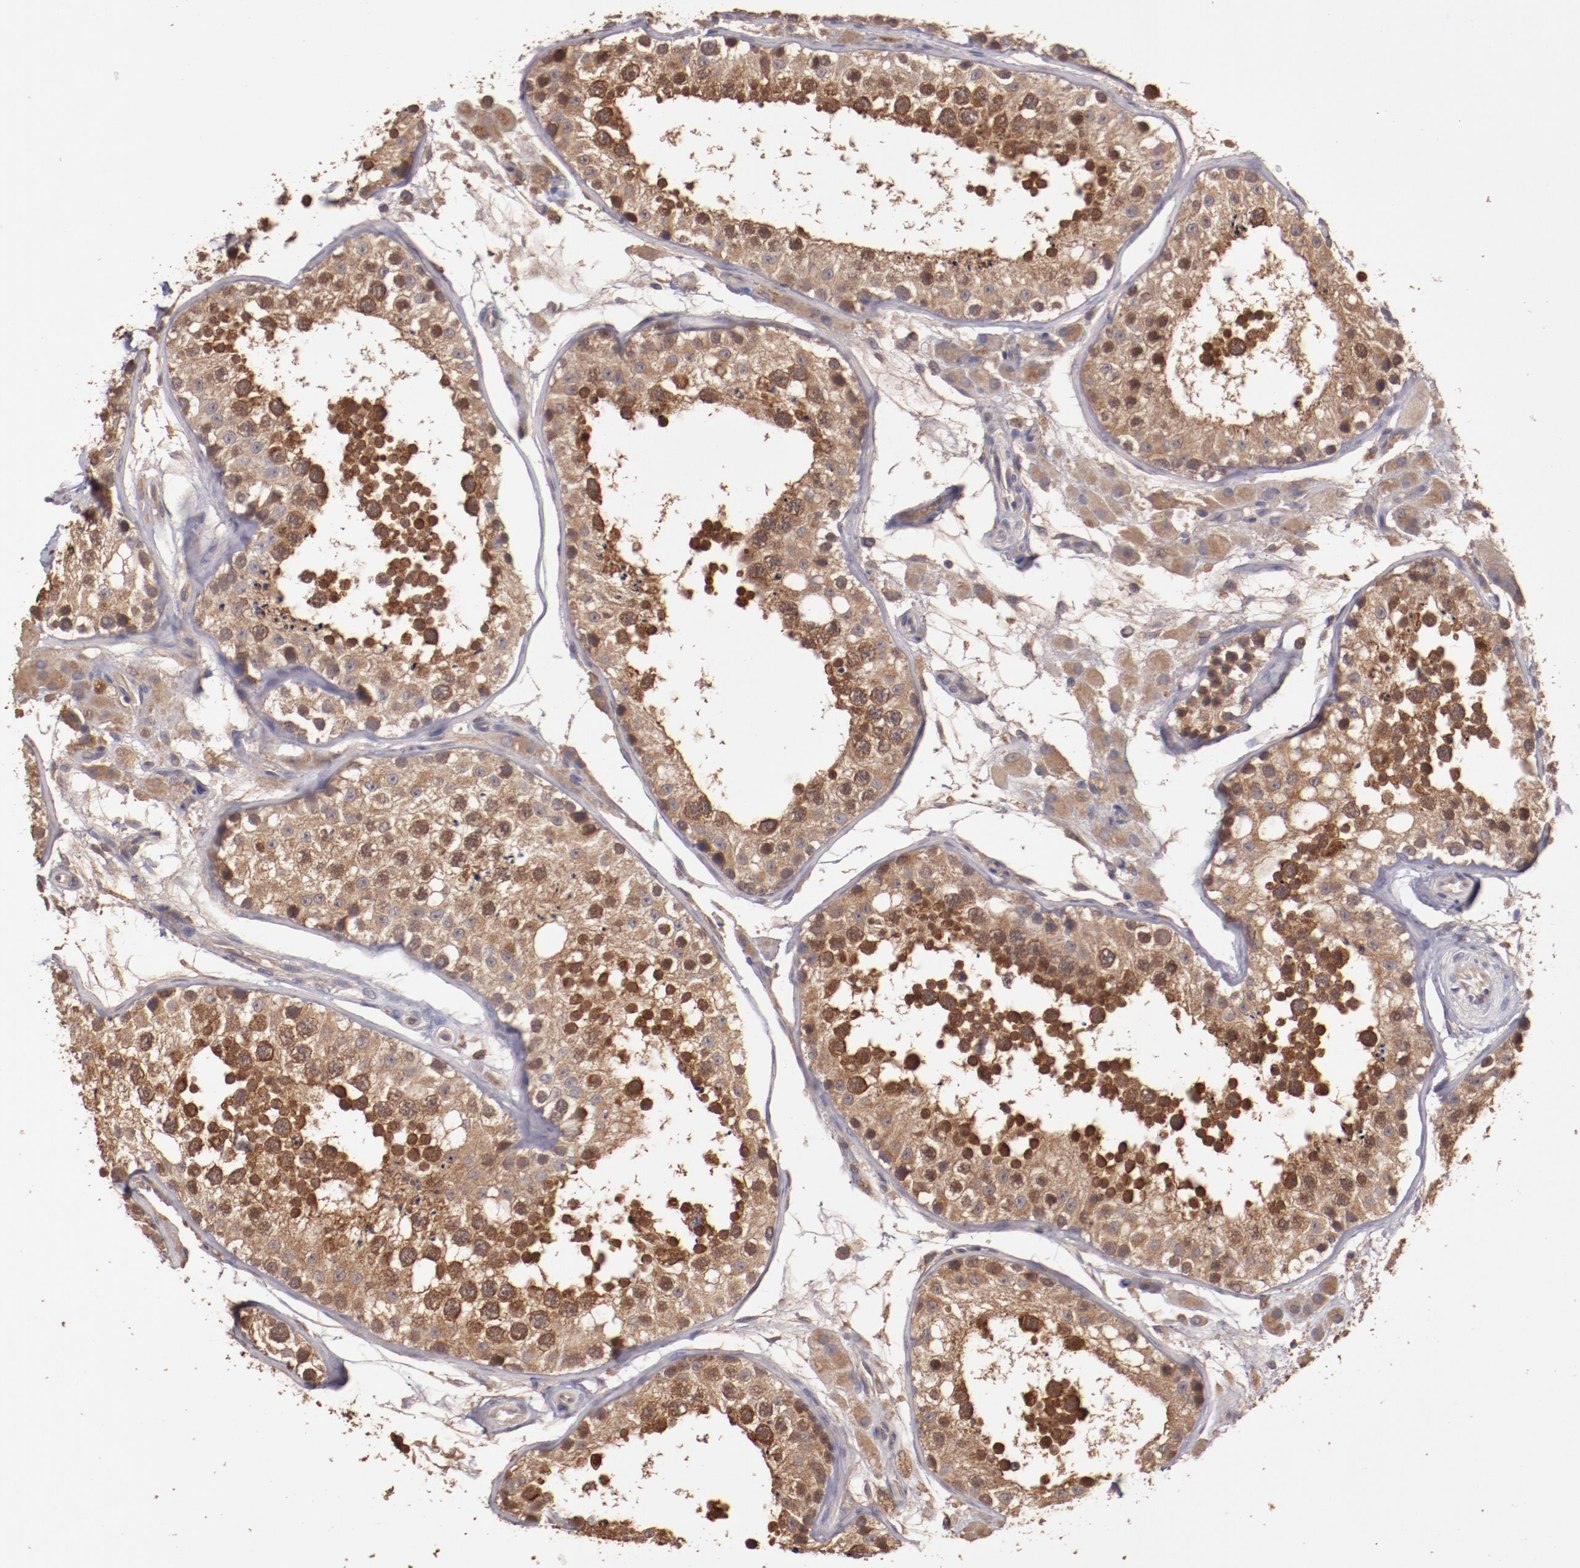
{"staining": {"intensity": "moderate", "quantity": ">75%", "location": "cytoplasmic/membranous"}, "tissue": "testis", "cell_type": "Cells in seminiferous ducts", "image_type": "normal", "snomed": [{"axis": "morphology", "description": "Normal tissue, NOS"}, {"axis": "topography", "description": "Testis"}], "caption": "High-power microscopy captured an immunohistochemistry micrograph of unremarkable testis, revealing moderate cytoplasmic/membranous staining in approximately >75% of cells in seminiferous ducts.", "gene": "SRRD", "patient": {"sex": "male", "age": 26}}